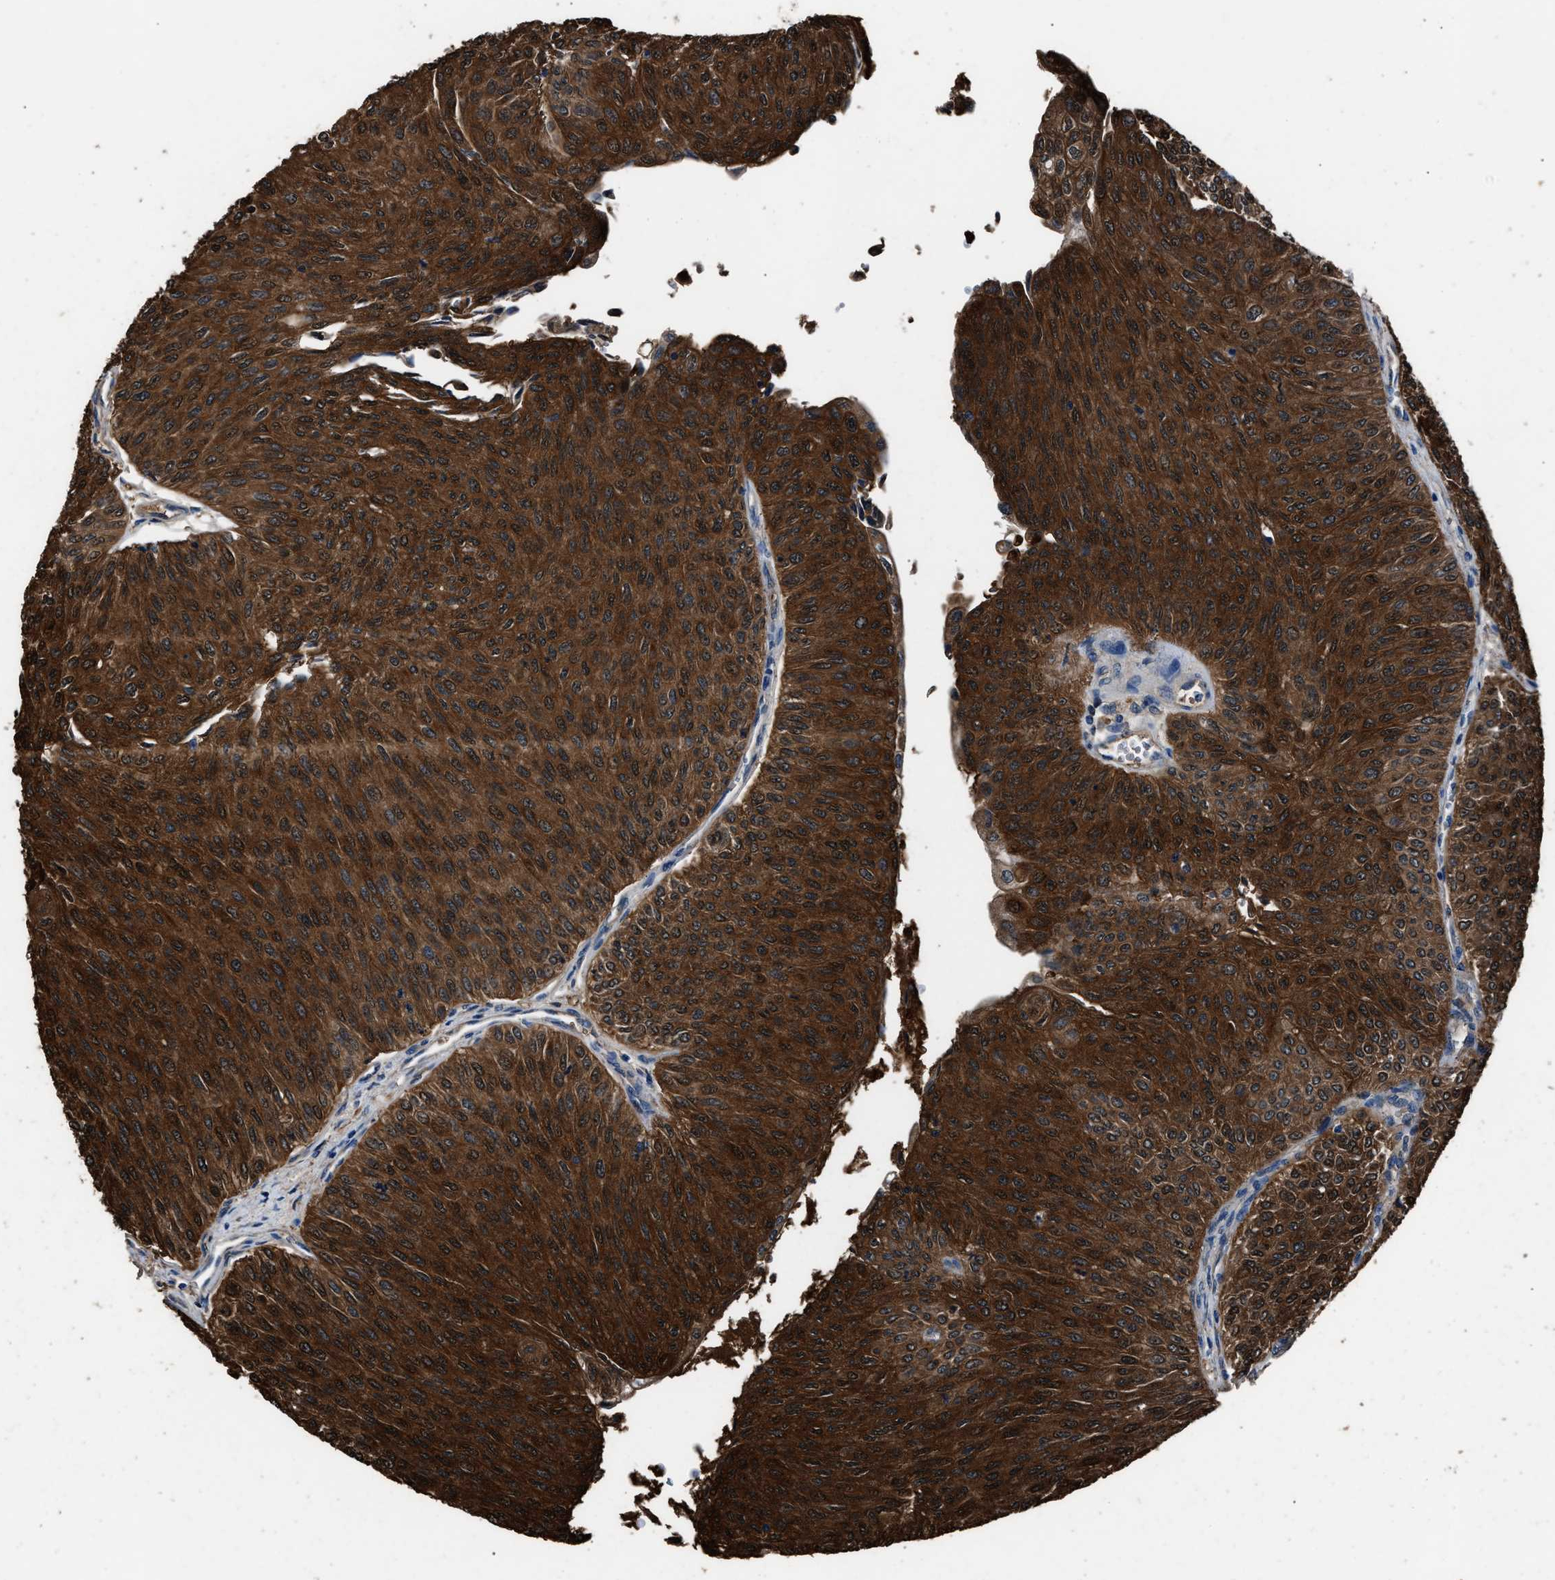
{"staining": {"intensity": "strong", "quantity": ">75%", "location": "cytoplasmic/membranous"}, "tissue": "urothelial cancer", "cell_type": "Tumor cells", "image_type": "cancer", "snomed": [{"axis": "morphology", "description": "Urothelial carcinoma, Low grade"}, {"axis": "topography", "description": "Urinary bladder"}], "caption": "This image reveals immunohistochemistry staining of urothelial cancer, with high strong cytoplasmic/membranous staining in approximately >75% of tumor cells.", "gene": "GSTP1", "patient": {"sex": "male", "age": 78}}